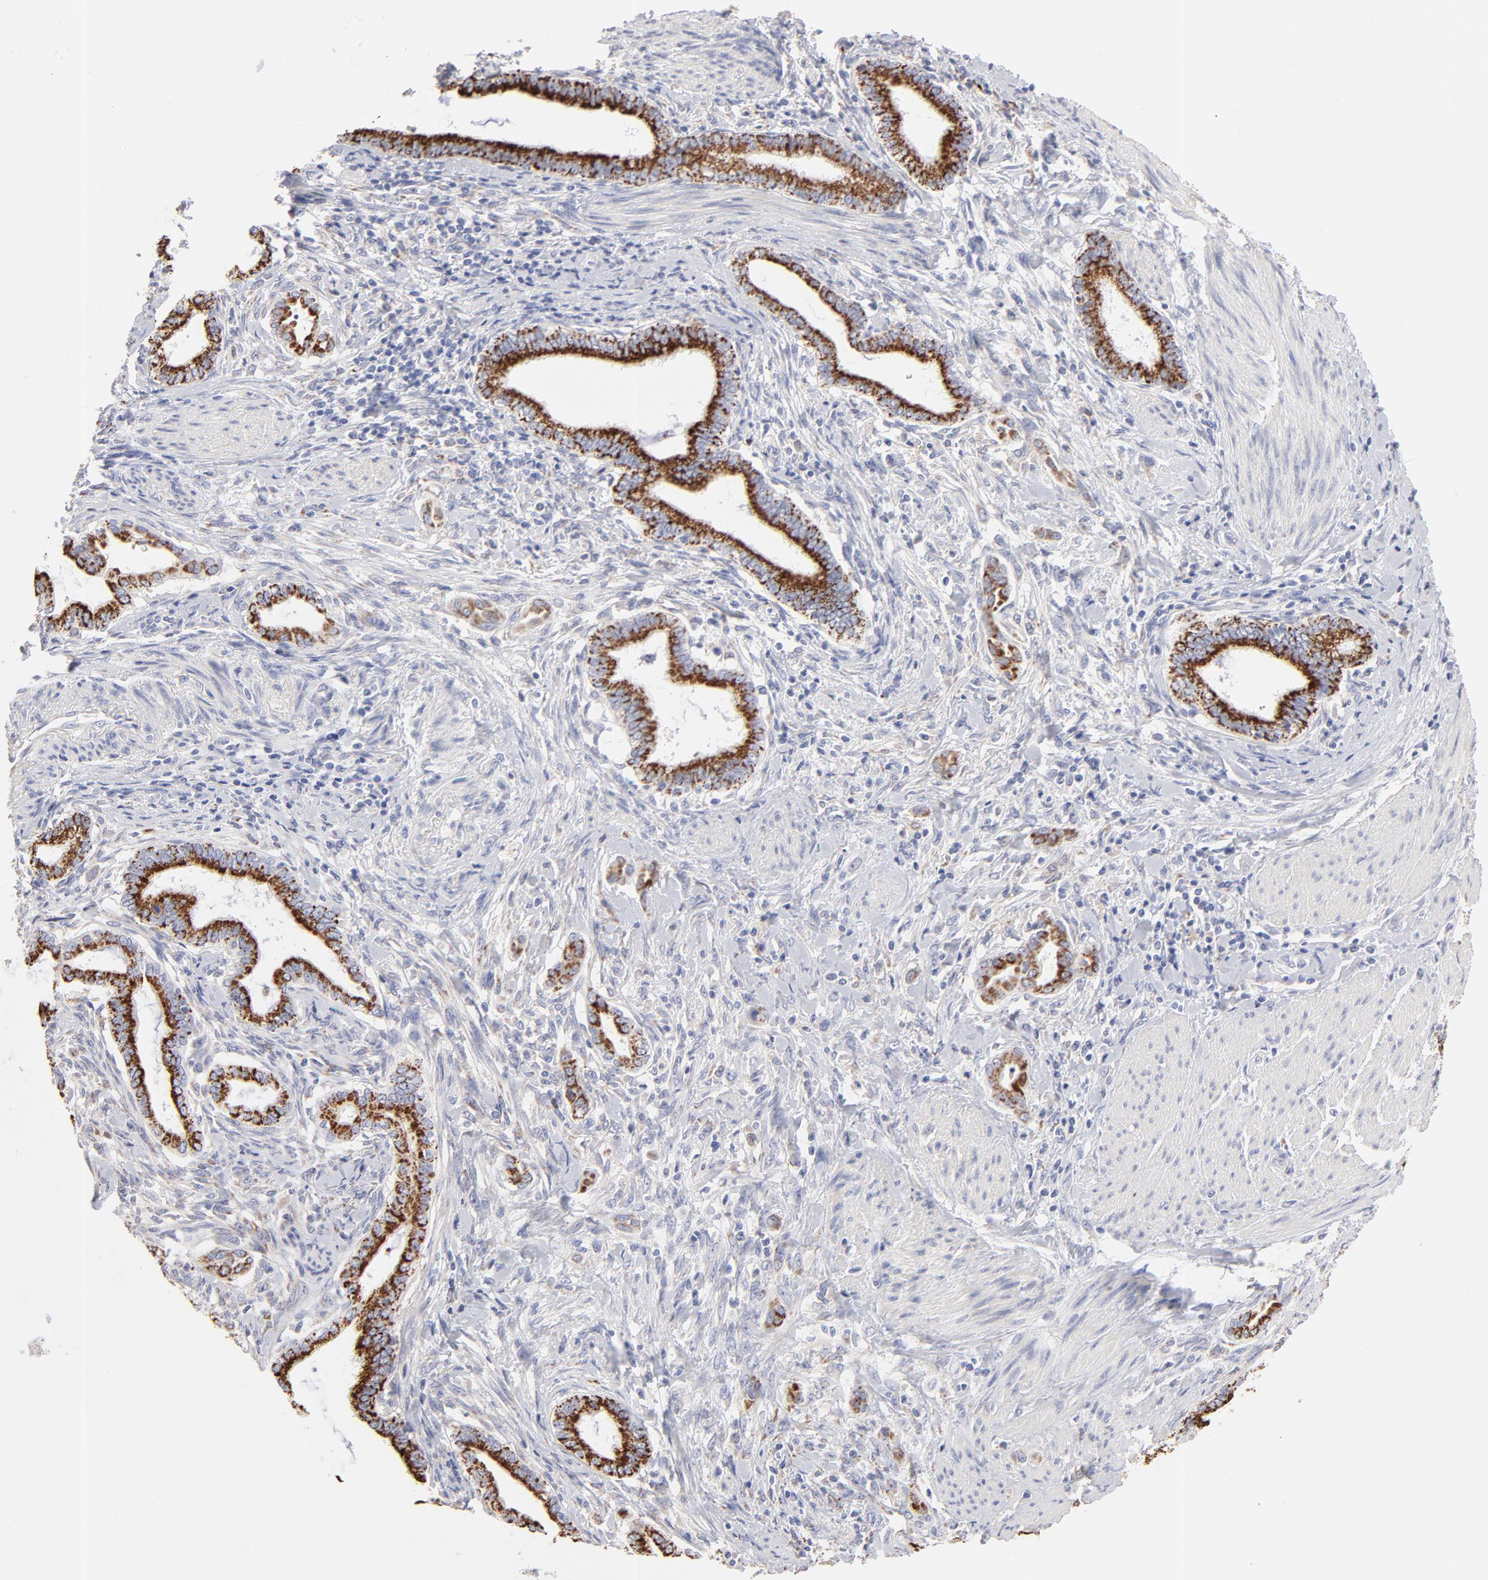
{"staining": {"intensity": "strong", "quantity": ">75%", "location": "cytoplasmic/membranous"}, "tissue": "pancreatic cancer", "cell_type": "Tumor cells", "image_type": "cancer", "snomed": [{"axis": "morphology", "description": "Adenocarcinoma, NOS"}, {"axis": "topography", "description": "Pancreas"}], "caption": "An immunohistochemistry (IHC) photomicrograph of tumor tissue is shown. Protein staining in brown highlights strong cytoplasmic/membranous positivity in pancreatic cancer within tumor cells.", "gene": "TST", "patient": {"sex": "female", "age": 64}}